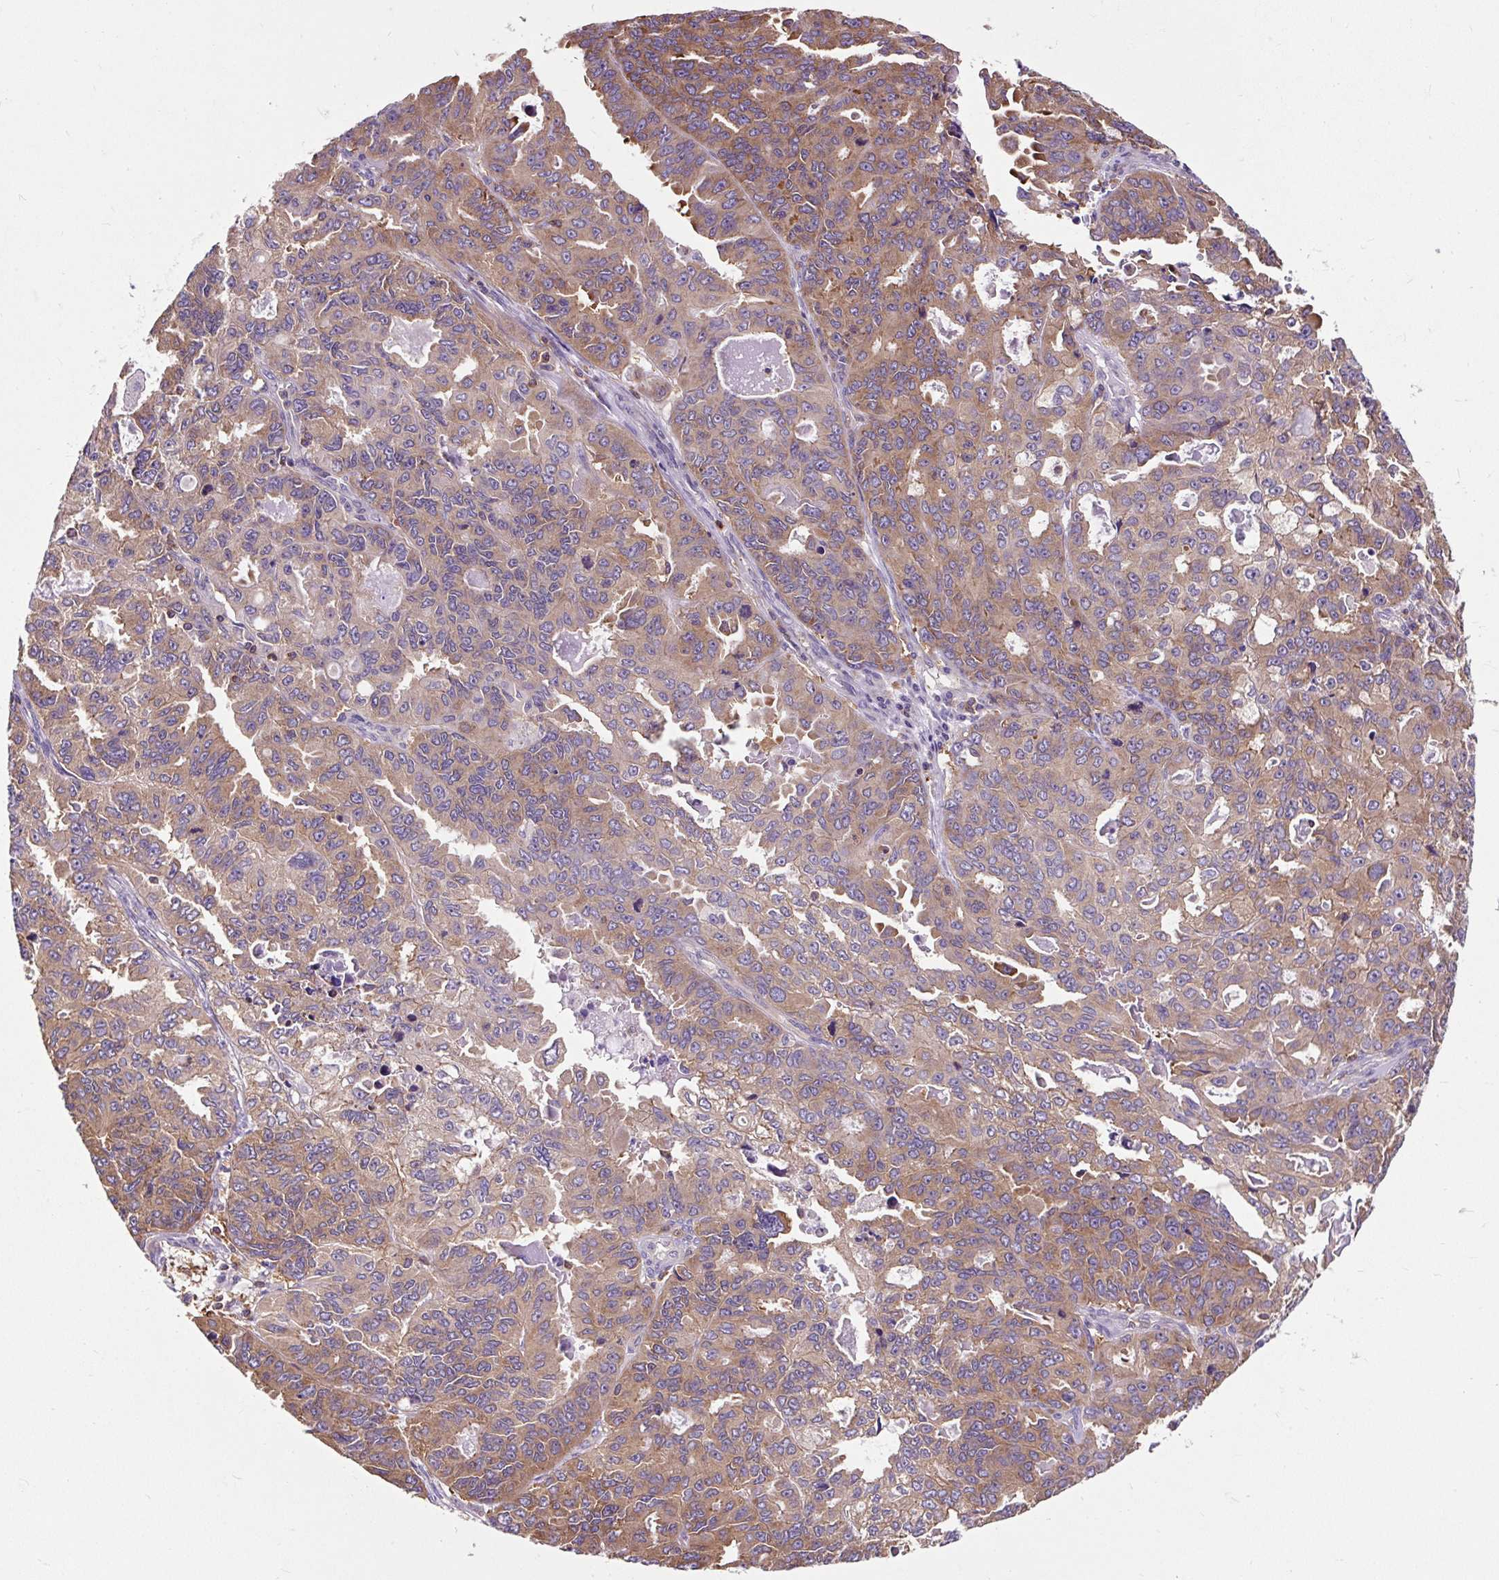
{"staining": {"intensity": "moderate", "quantity": ">75%", "location": "cytoplasmic/membranous"}, "tissue": "endometrial cancer", "cell_type": "Tumor cells", "image_type": "cancer", "snomed": [{"axis": "morphology", "description": "Adenocarcinoma, NOS"}, {"axis": "topography", "description": "Uterus"}], "caption": "Human endometrial cancer (adenocarcinoma) stained with a brown dye demonstrates moderate cytoplasmic/membranous positive positivity in about >75% of tumor cells.", "gene": "CISD3", "patient": {"sex": "female", "age": 79}}